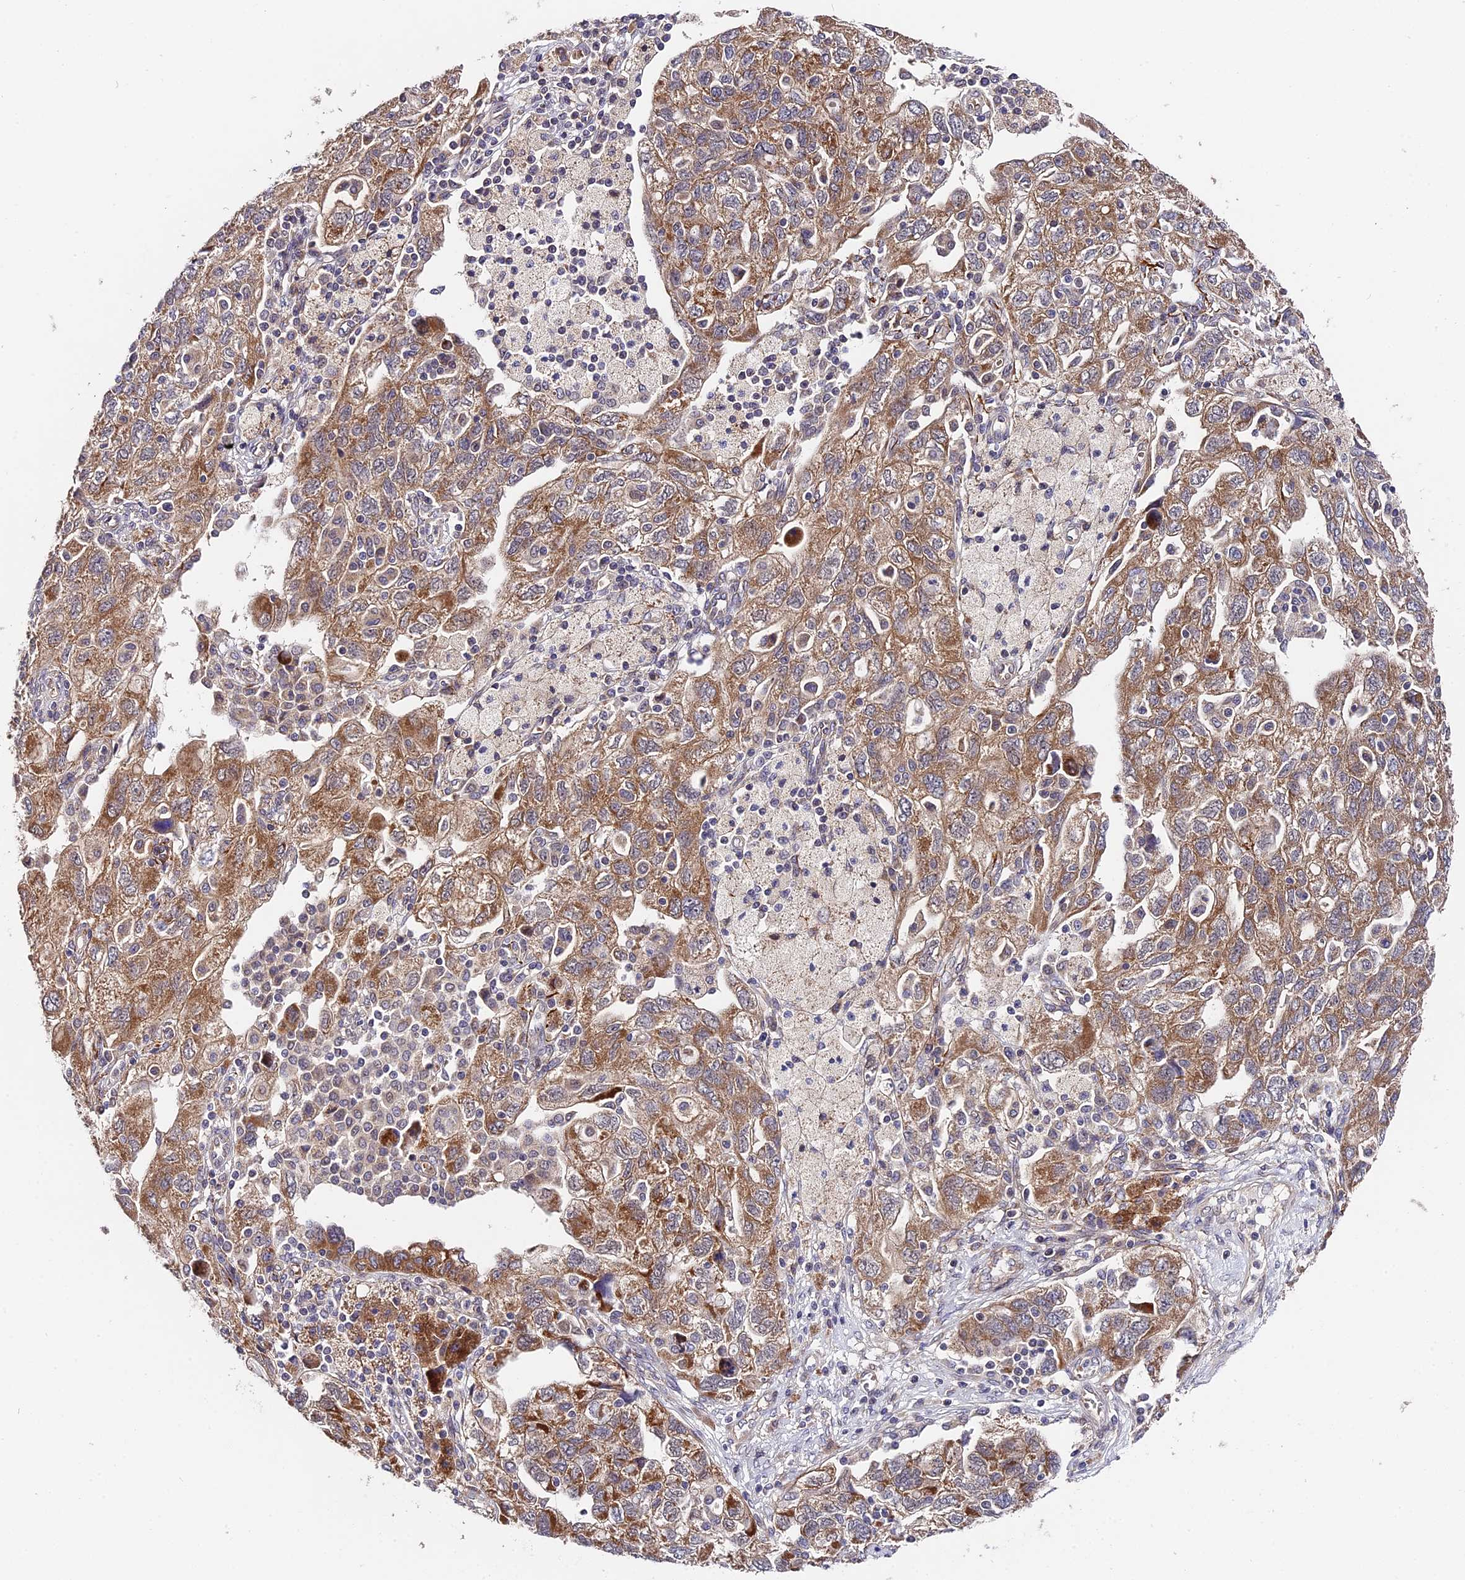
{"staining": {"intensity": "moderate", "quantity": ">75%", "location": "cytoplasmic/membranous"}, "tissue": "ovarian cancer", "cell_type": "Tumor cells", "image_type": "cancer", "snomed": [{"axis": "morphology", "description": "Carcinoma, NOS"}, {"axis": "morphology", "description": "Cystadenocarcinoma, serous, NOS"}, {"axis": "topography", "description": "Ovary"}], "caption": "Immunohistochemical staining of human ovarian cancer (carcinoma) reveals medium levels of moderate cytoplasmic/membranous expression in about >75% of tumor cells.", "gene": "TRMT1", "patient": {"sex": "female", "age": 69}}